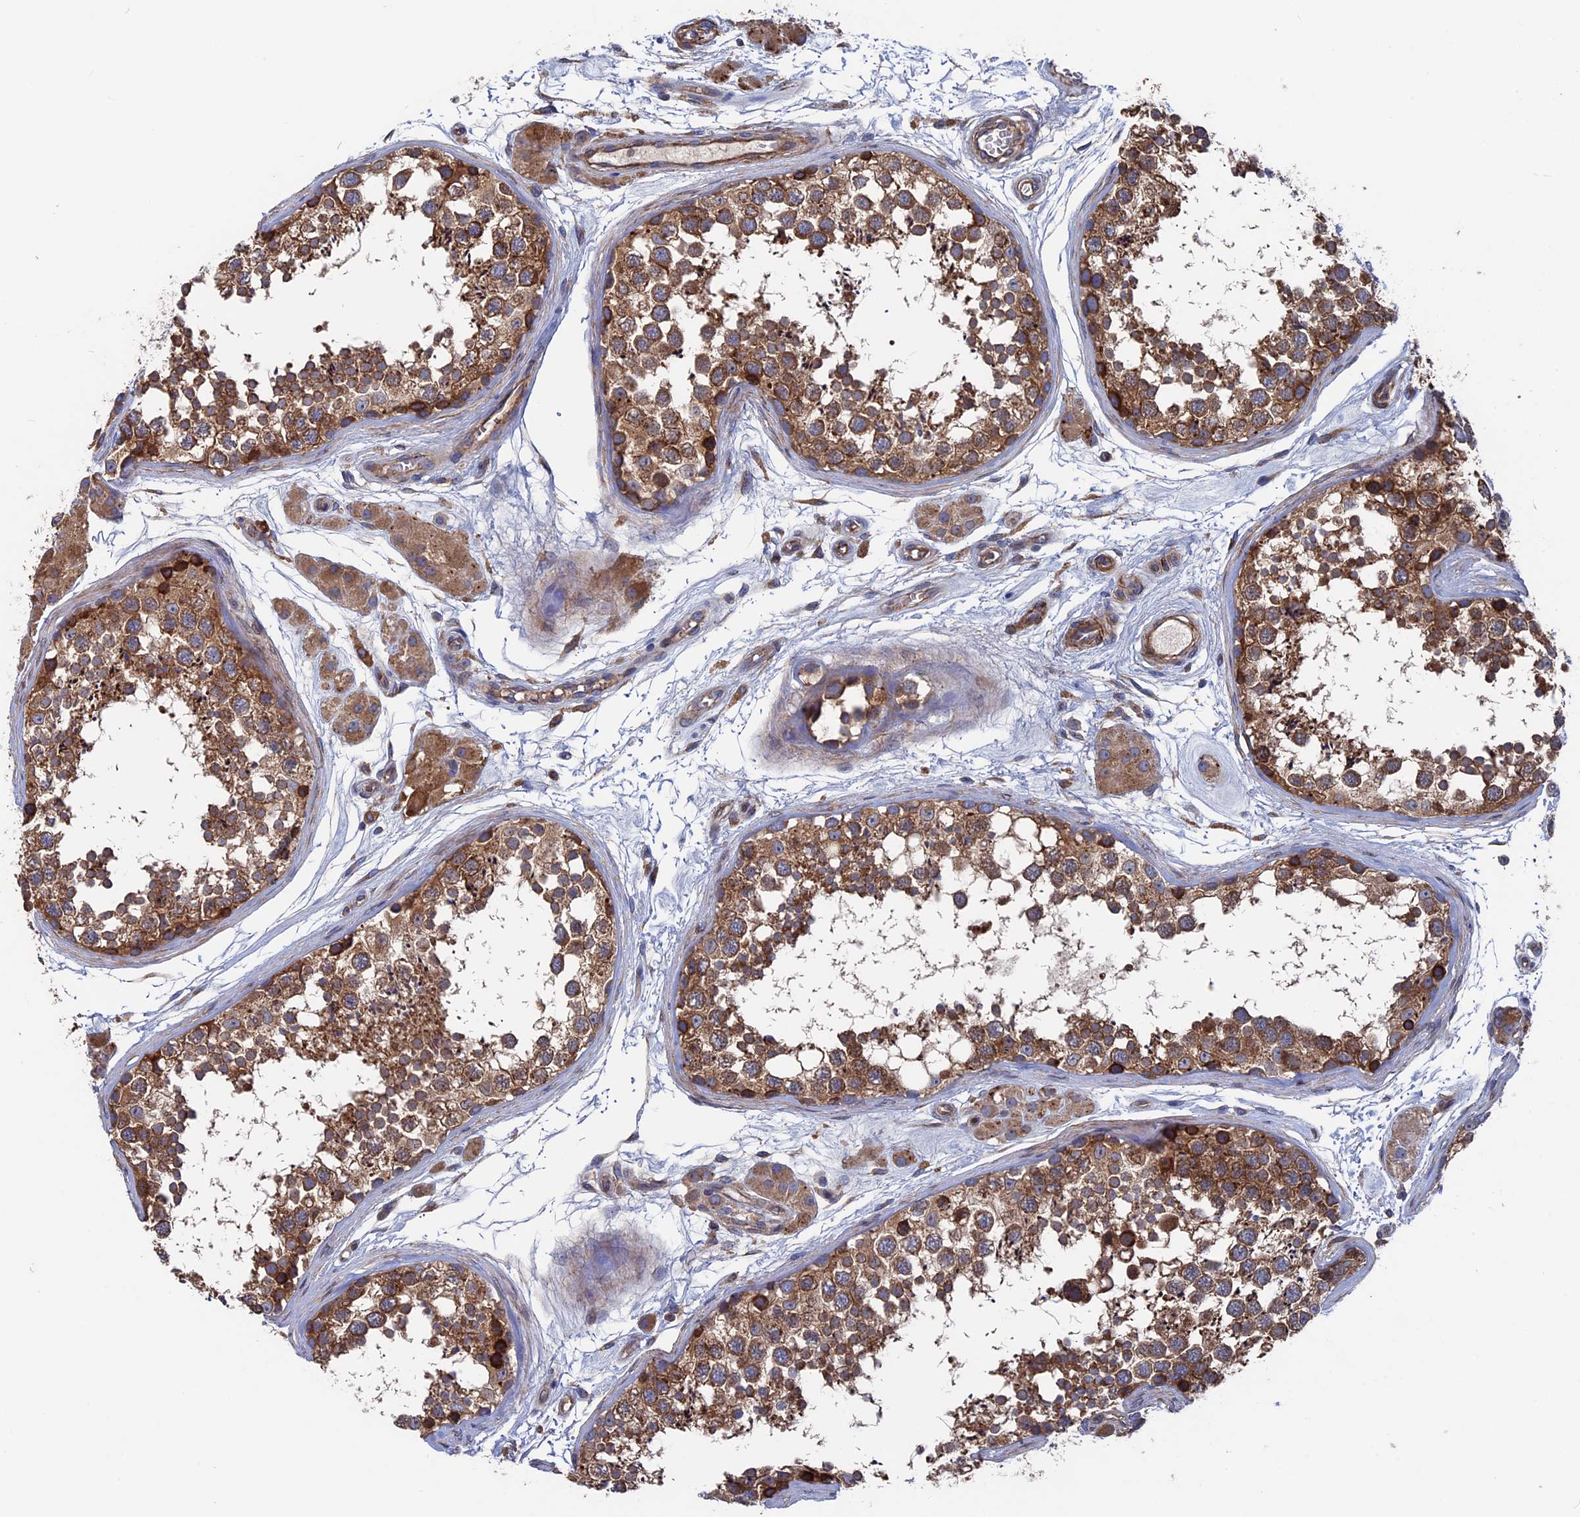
{"staining": {"intensity": "moderate", "quantity": ">75%", "location": "cytoplasmic/membranous"}, "tissue": "testis", "cell_type": "Cells in seminiferous ducts", "image_type": "normal", "snomed": [{"axis": "morphology", "description": "Normal tissue, NOS"}, {"axis": "topography", "description": "Testis"}], "caption": "Moderate cytoplasmic/membranous staining is seen in about >75% of cells in seminiferous ducts in normal testis.", "gene": "DNAJC3", "patient": {"sex": "male", "age": 56}}